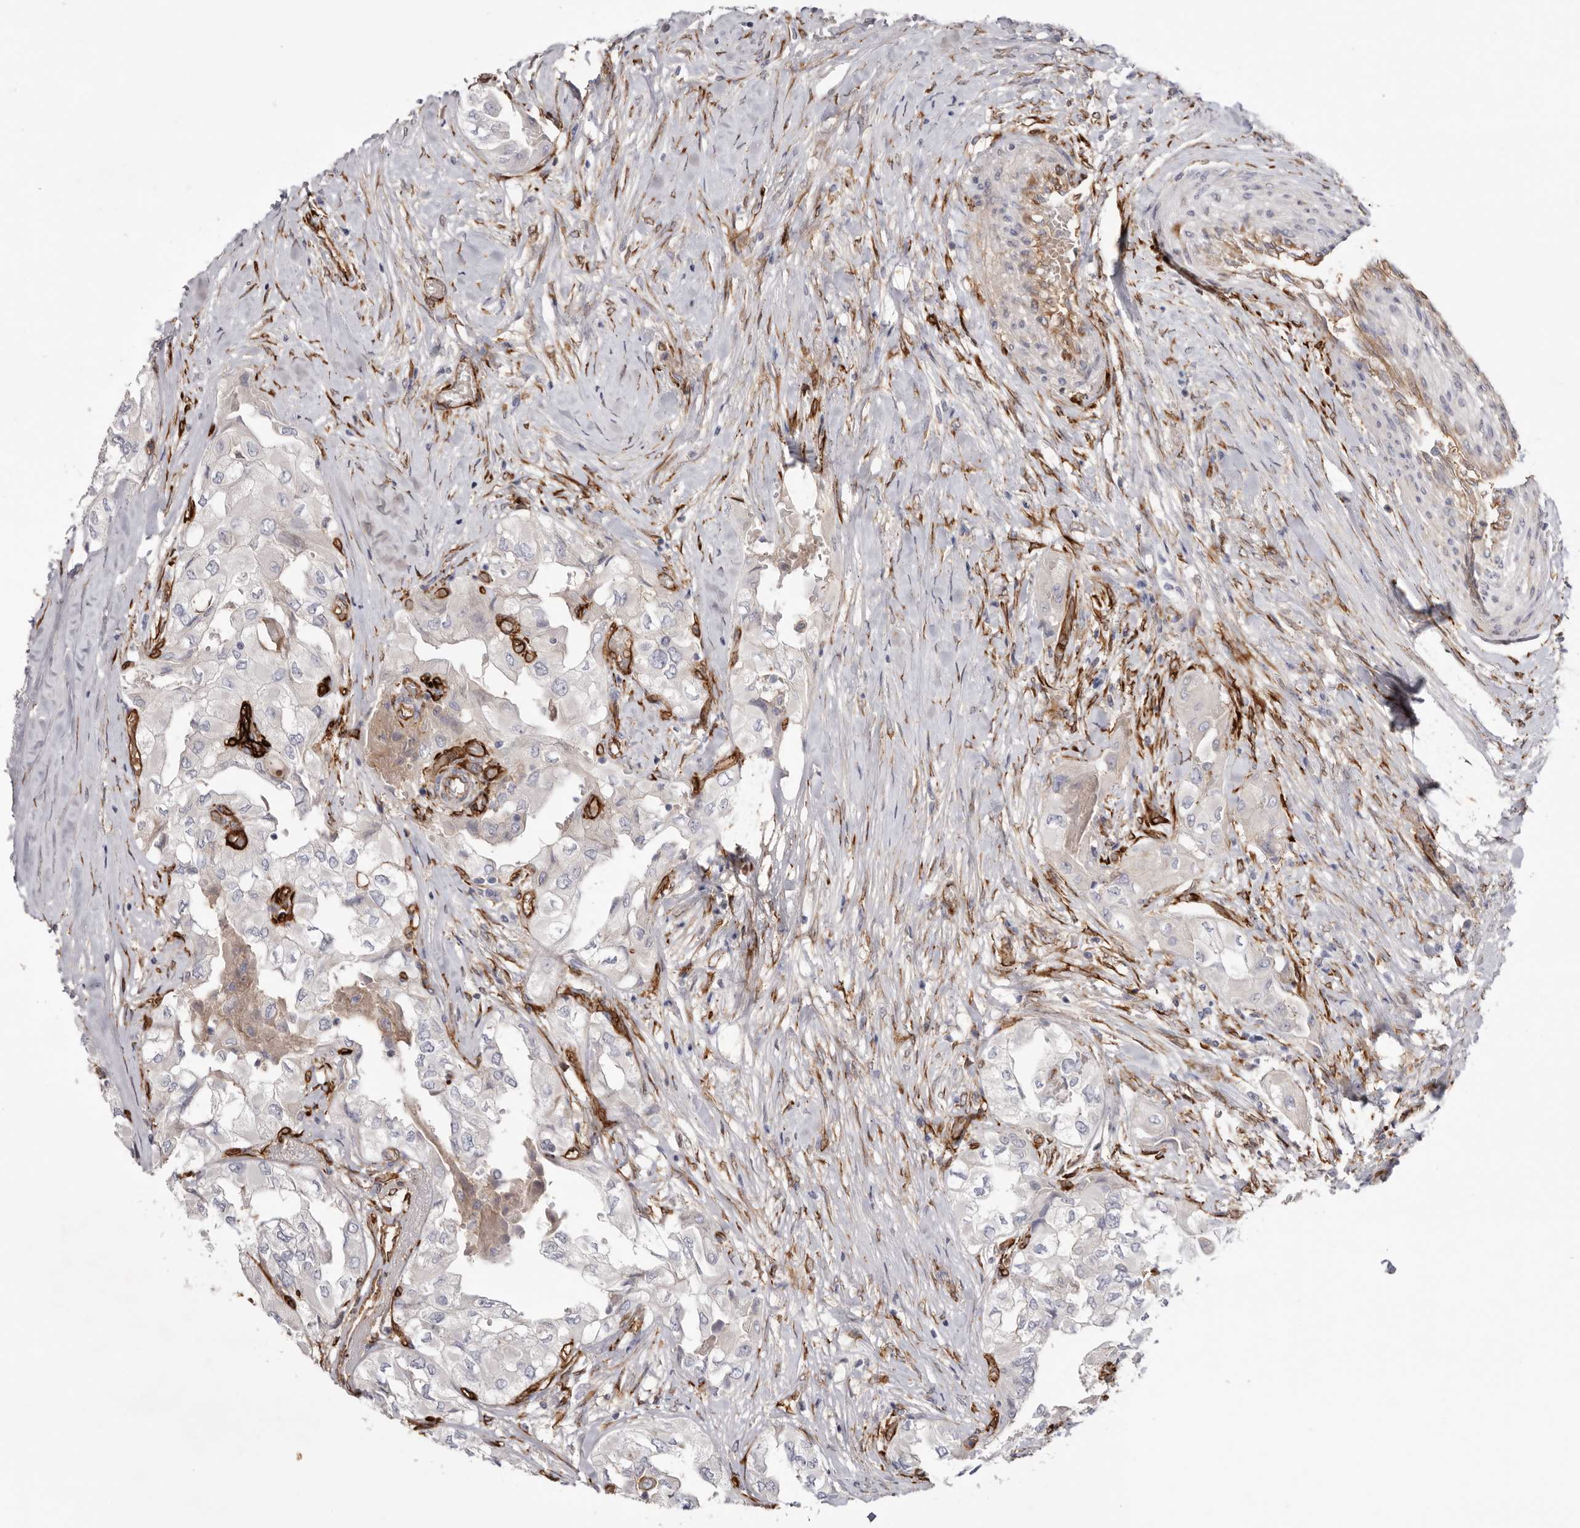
{"staining": {"intensity": "negative", "quantity": "none", "location": "none"}, "tissue": "thyroid cancer", "cell_type": "Tumor cells", "image_type": "cancer", "snomed": [{"axis": "morphology", "description": "Papillary adenocarcinoma, NOS"}, {"axis": "topography", "description": "Thyroid gland"}], "caption": "This is an IHC image of thyroid cancer (papillary adenocarcinoma). There is no expression in tumor cells.", "gene": "LRRC66", "patient": {"sex": "female", "age": 59}}